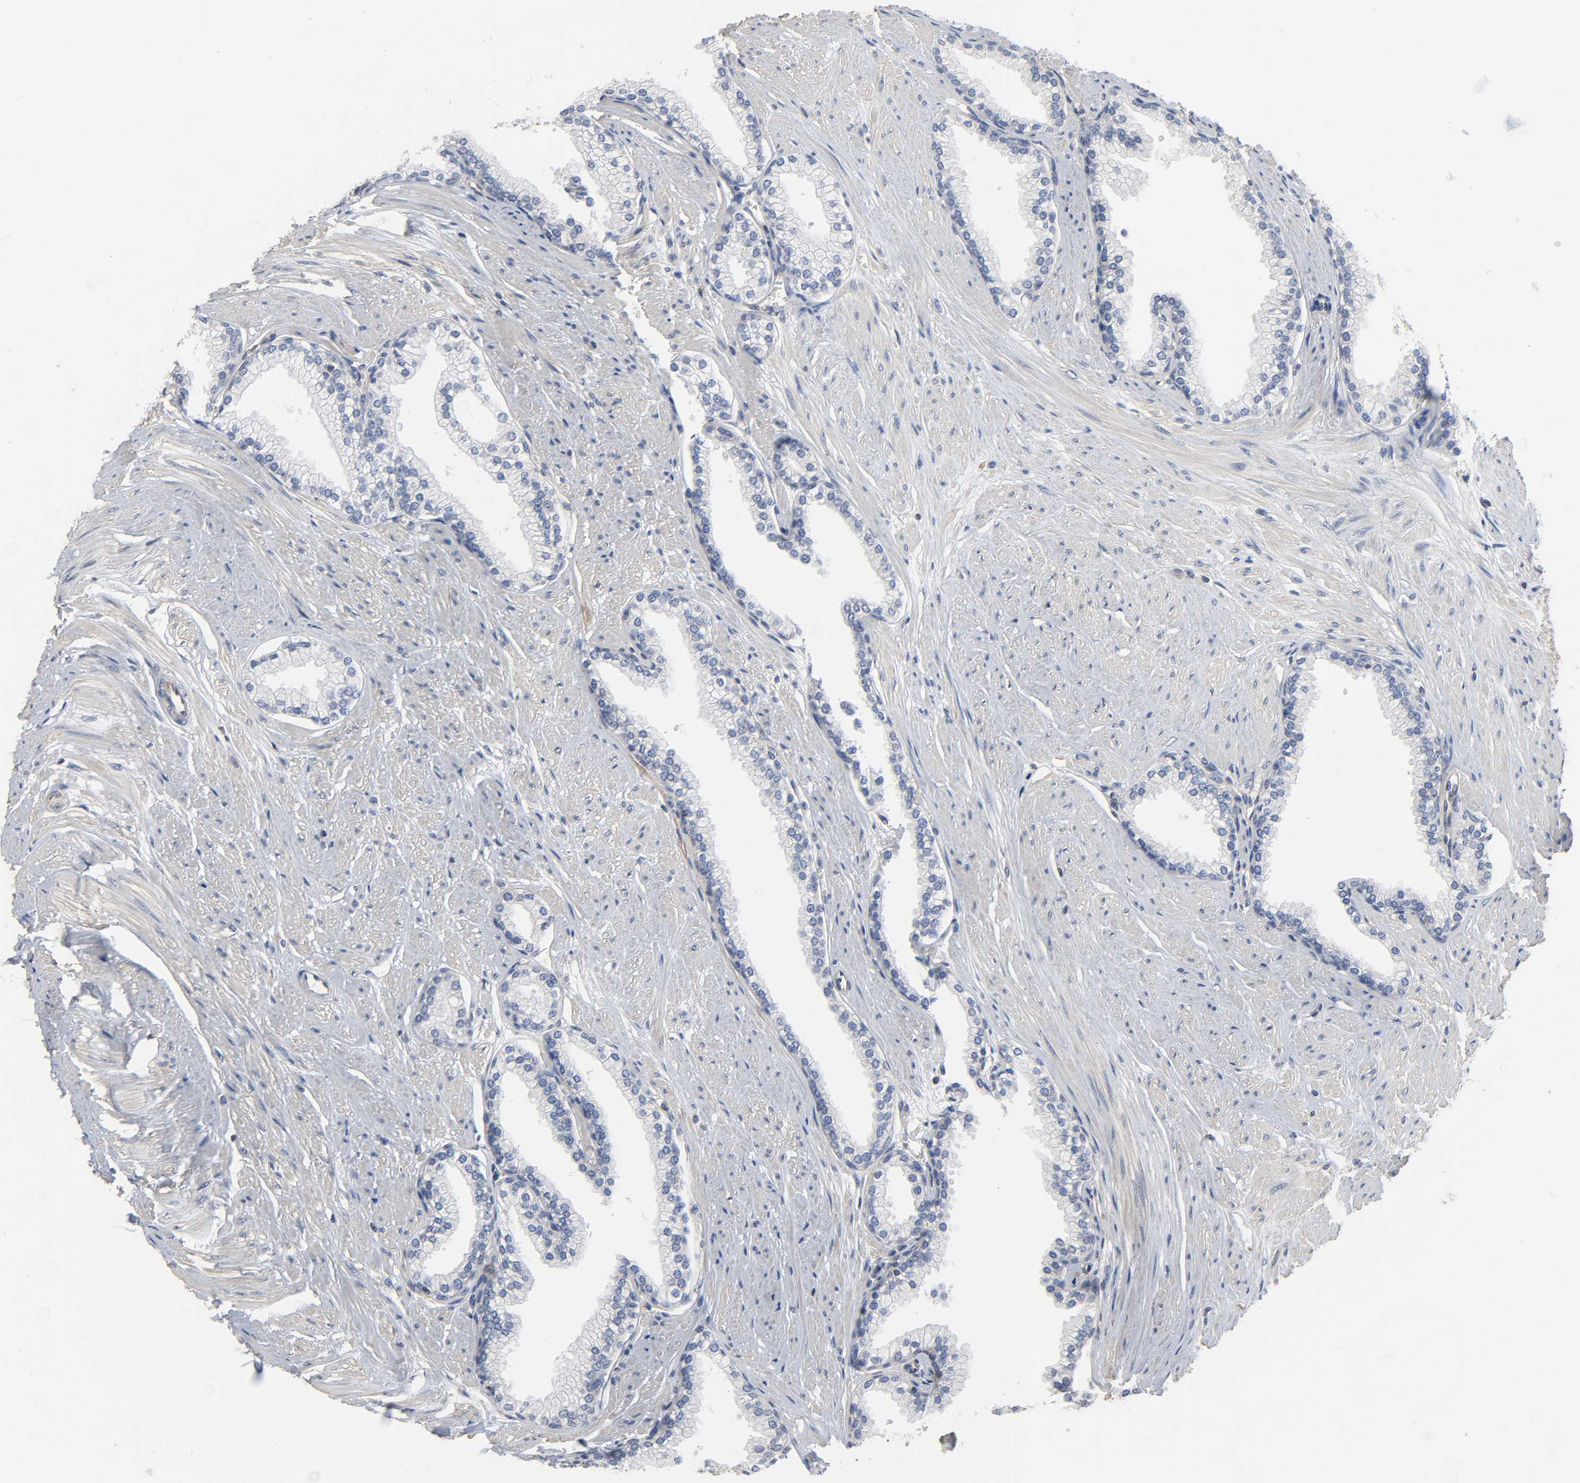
{"staining": {"intensity": "weak", "quantity": "<25%", "location": "cytoplasmic/membranous"}, "tissue": "prostate", "cell_type": "Glandular cells", "image_type": "normal", "snomed": [{"axis": "morphology", "description": "Normal tissue, NOS"}, {"axis": "topography", "description": "Prostate"}], "caption": "Human prostate stained for a protein using IHC shows no expression in glandular cells.", "gene": "DDX10", "patient": {"sex": "male", "age": 64}}